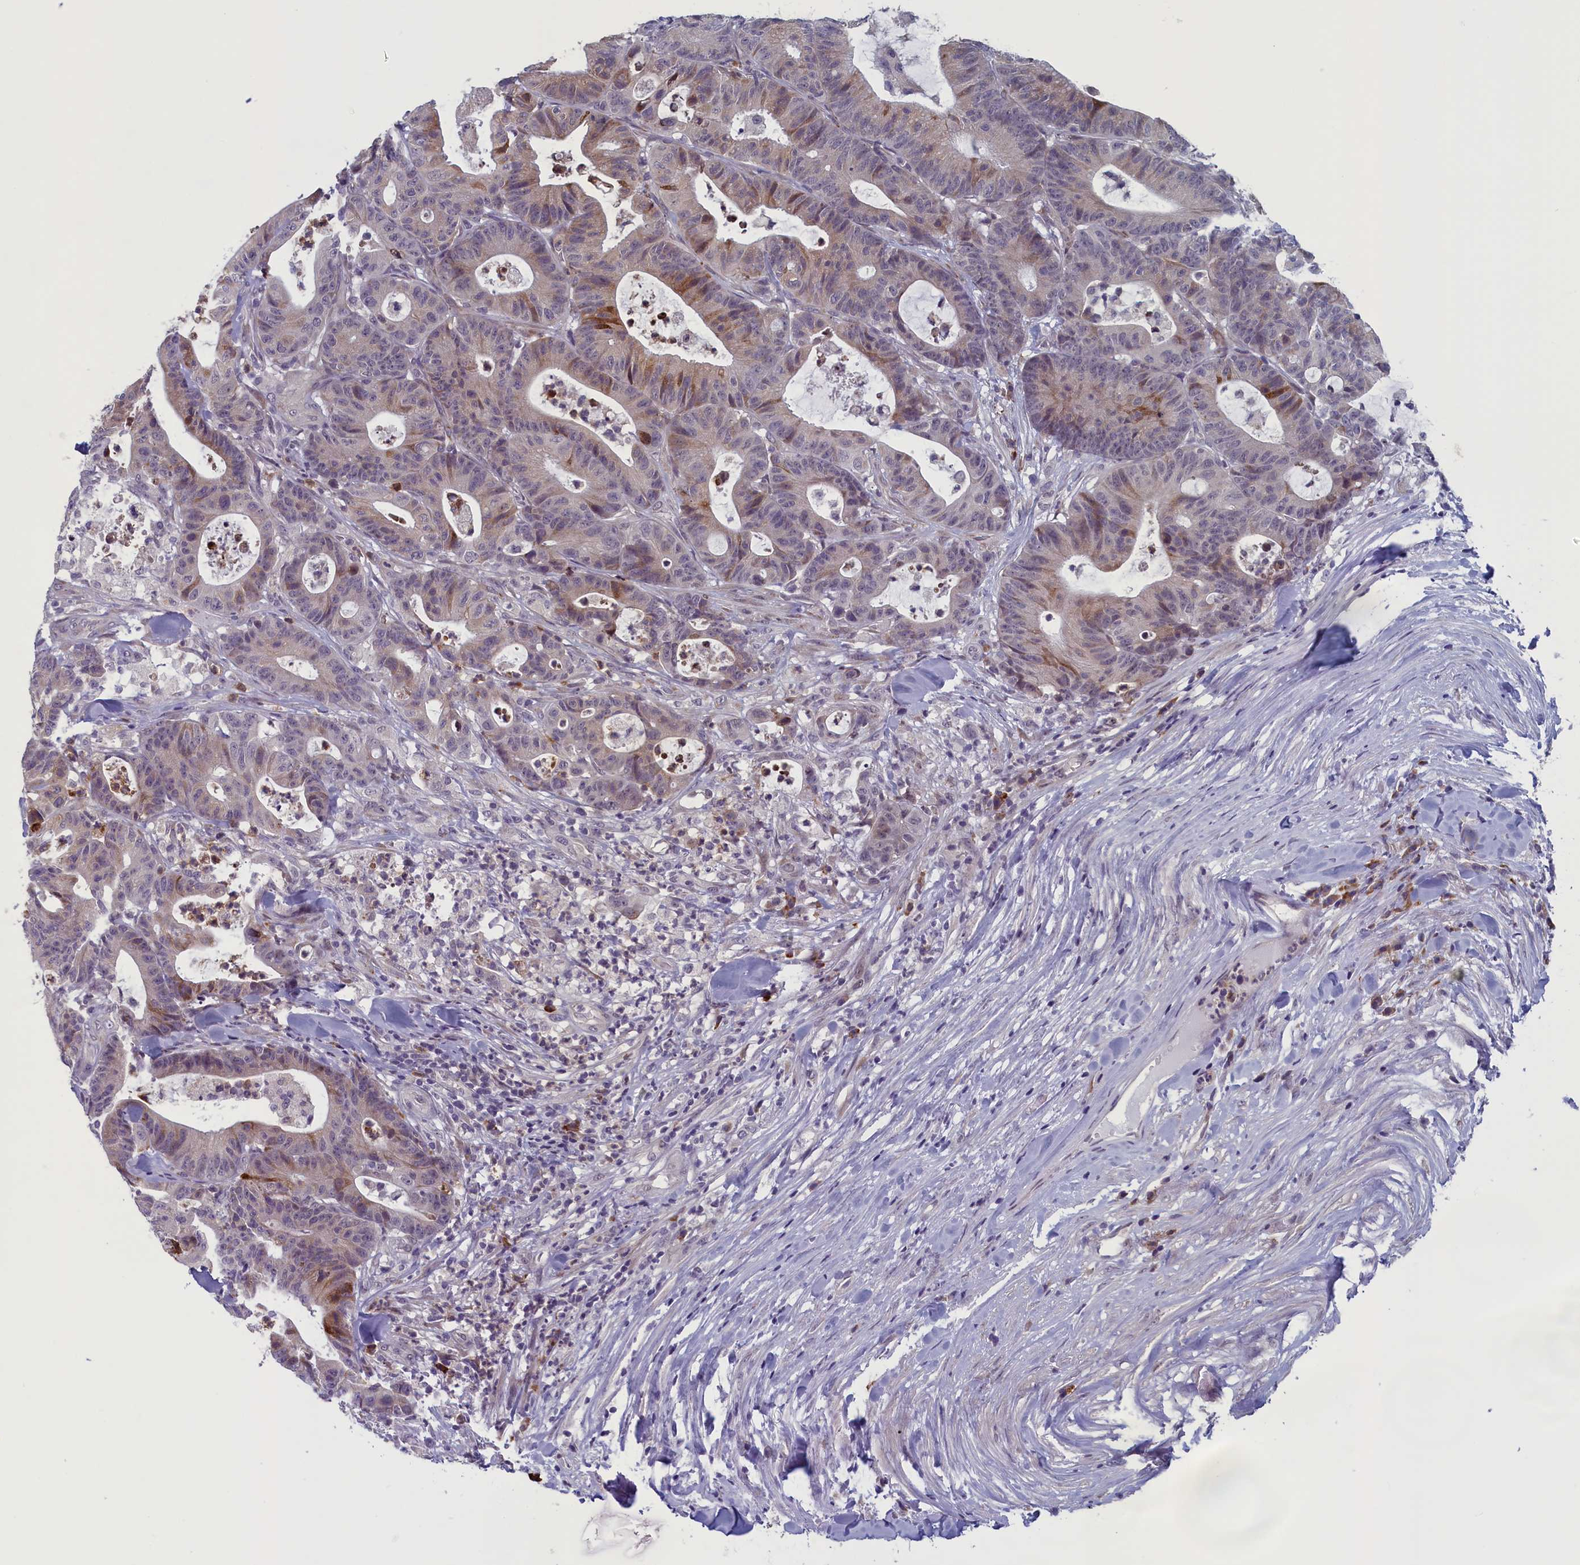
{"staining": {"intensity": "moderate", "quantity": "<25%", "location": "cytoplasmic/membranous"}, "tissue": "colorectal cancer", "cell_type": "Tumor cells", "image_type": "cancer", "snomed": [{"axis": "morphology", "description": "Adenocarcinoma, NOS"}, {"axis": "topography", "description": "Colon"}], "caption": "Adenocarcinoma (colorectal) stained for a protein reveals moderate cytoplasmic/membranous positivity in tumor cells.", "gene": "CNEP1R1", "patient": {"sex": "female", "age": 84}}